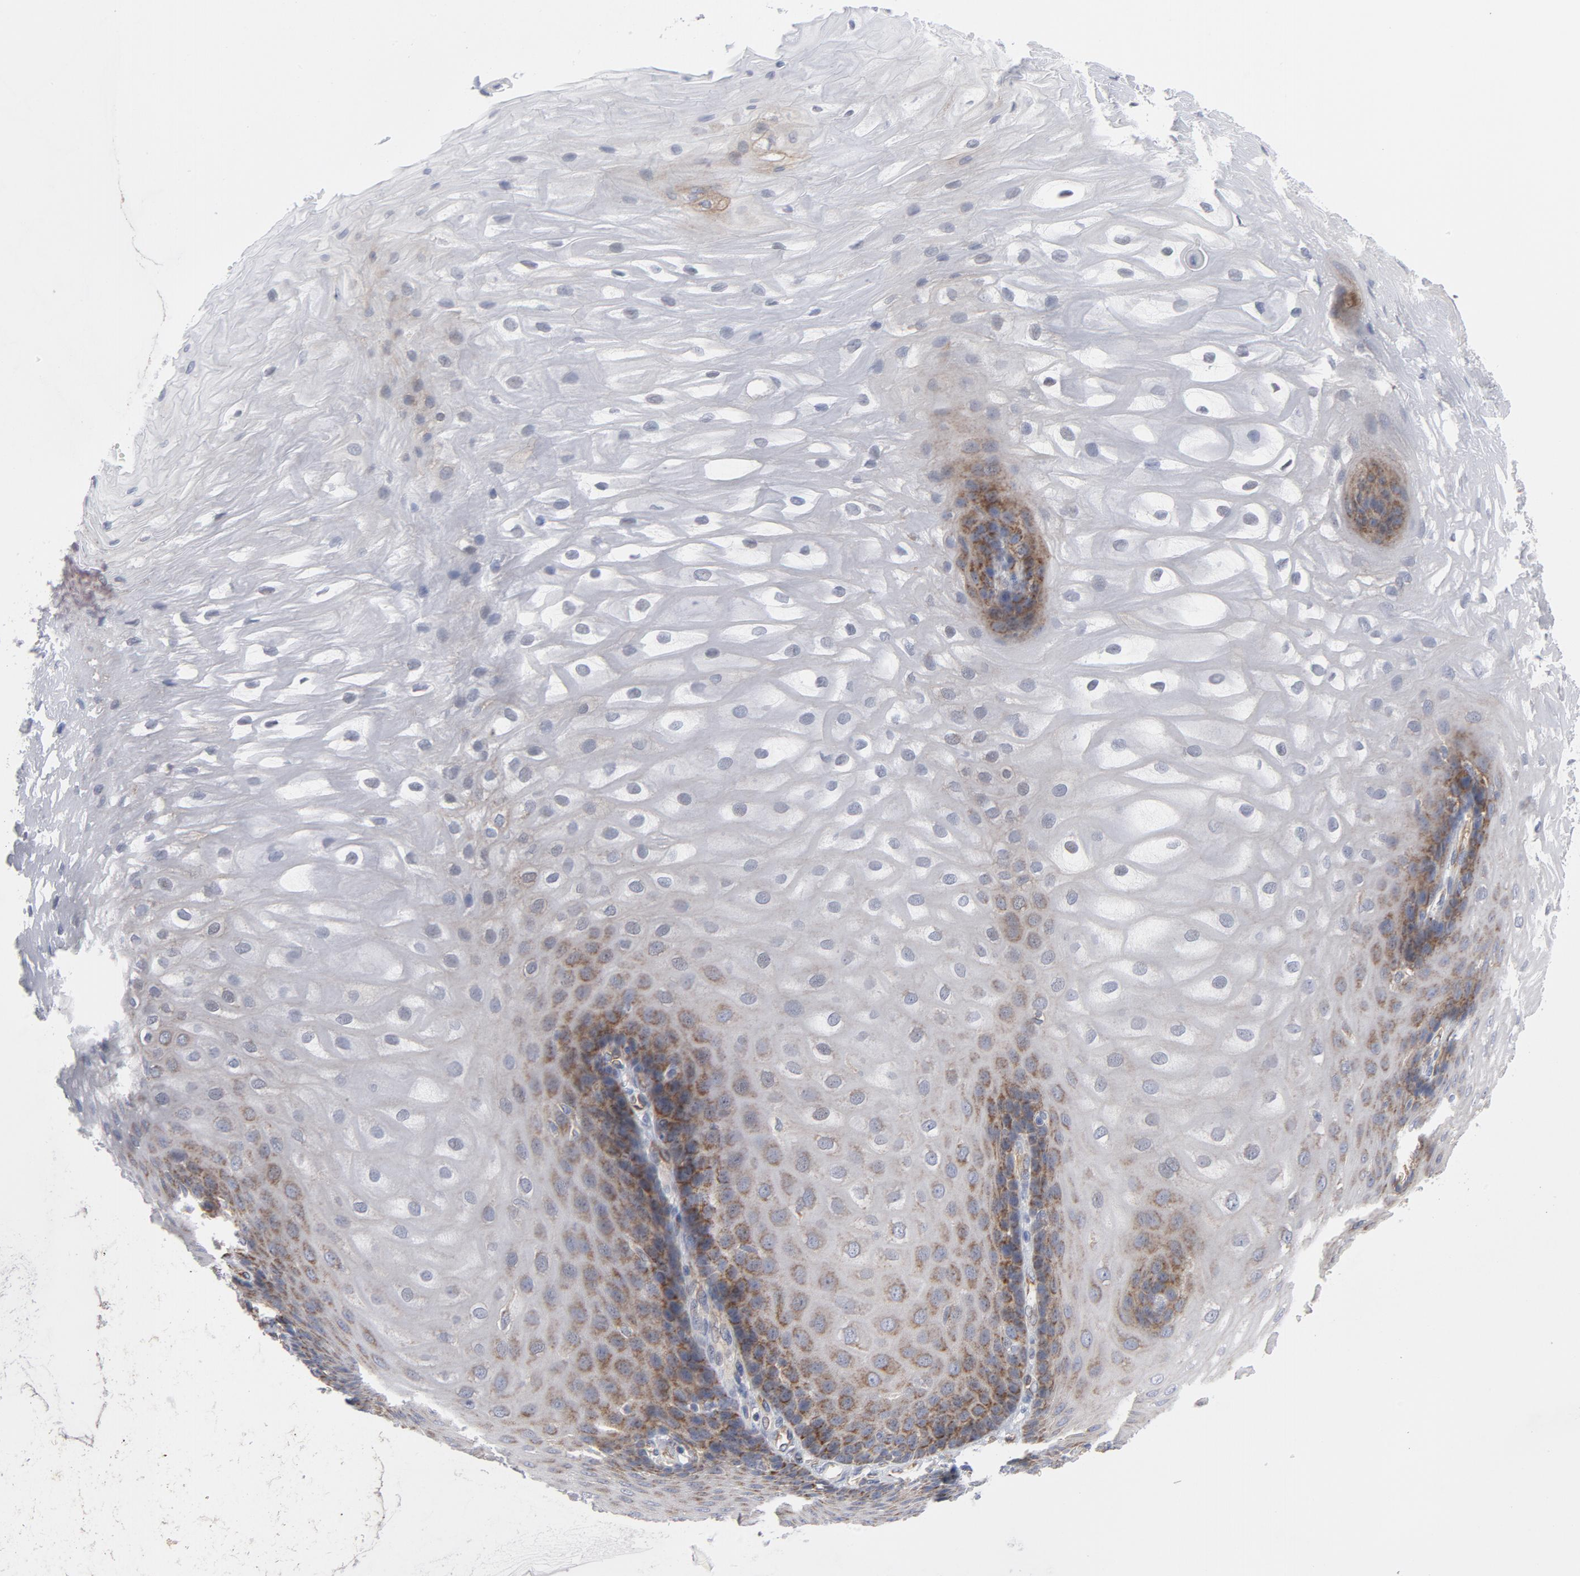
{"staining": {"intensity": "moderate", "quantity": "<25%", "location": "cytoplasmic/membranous"}, "tissue": "esophagus", "cell_type": "Squamous epithelial cells", "image_type": "normal", "snomed": [{"axis": "morphology", "description": "Normal tissue, NOS"}, {"axis": "morphology", "description": "Adenocarcinoma, NOS"}, {"axis": "topography", "description": "Esophagus"}, {"axis": "topography", "description": "Stomach"}], "caption": "Unremarkable esophagus reveals moderate cytoplasmic/membranous staining in approximately <25% of squamous epithelial cells, visualized by immunohistochemistry. (Stains: DAB in brown, nuclei in blue, Microscopy: brightfield microscopy at high magnification).", "gene": "OXA1L", "patient": {"sex": "male", "age": 62}}